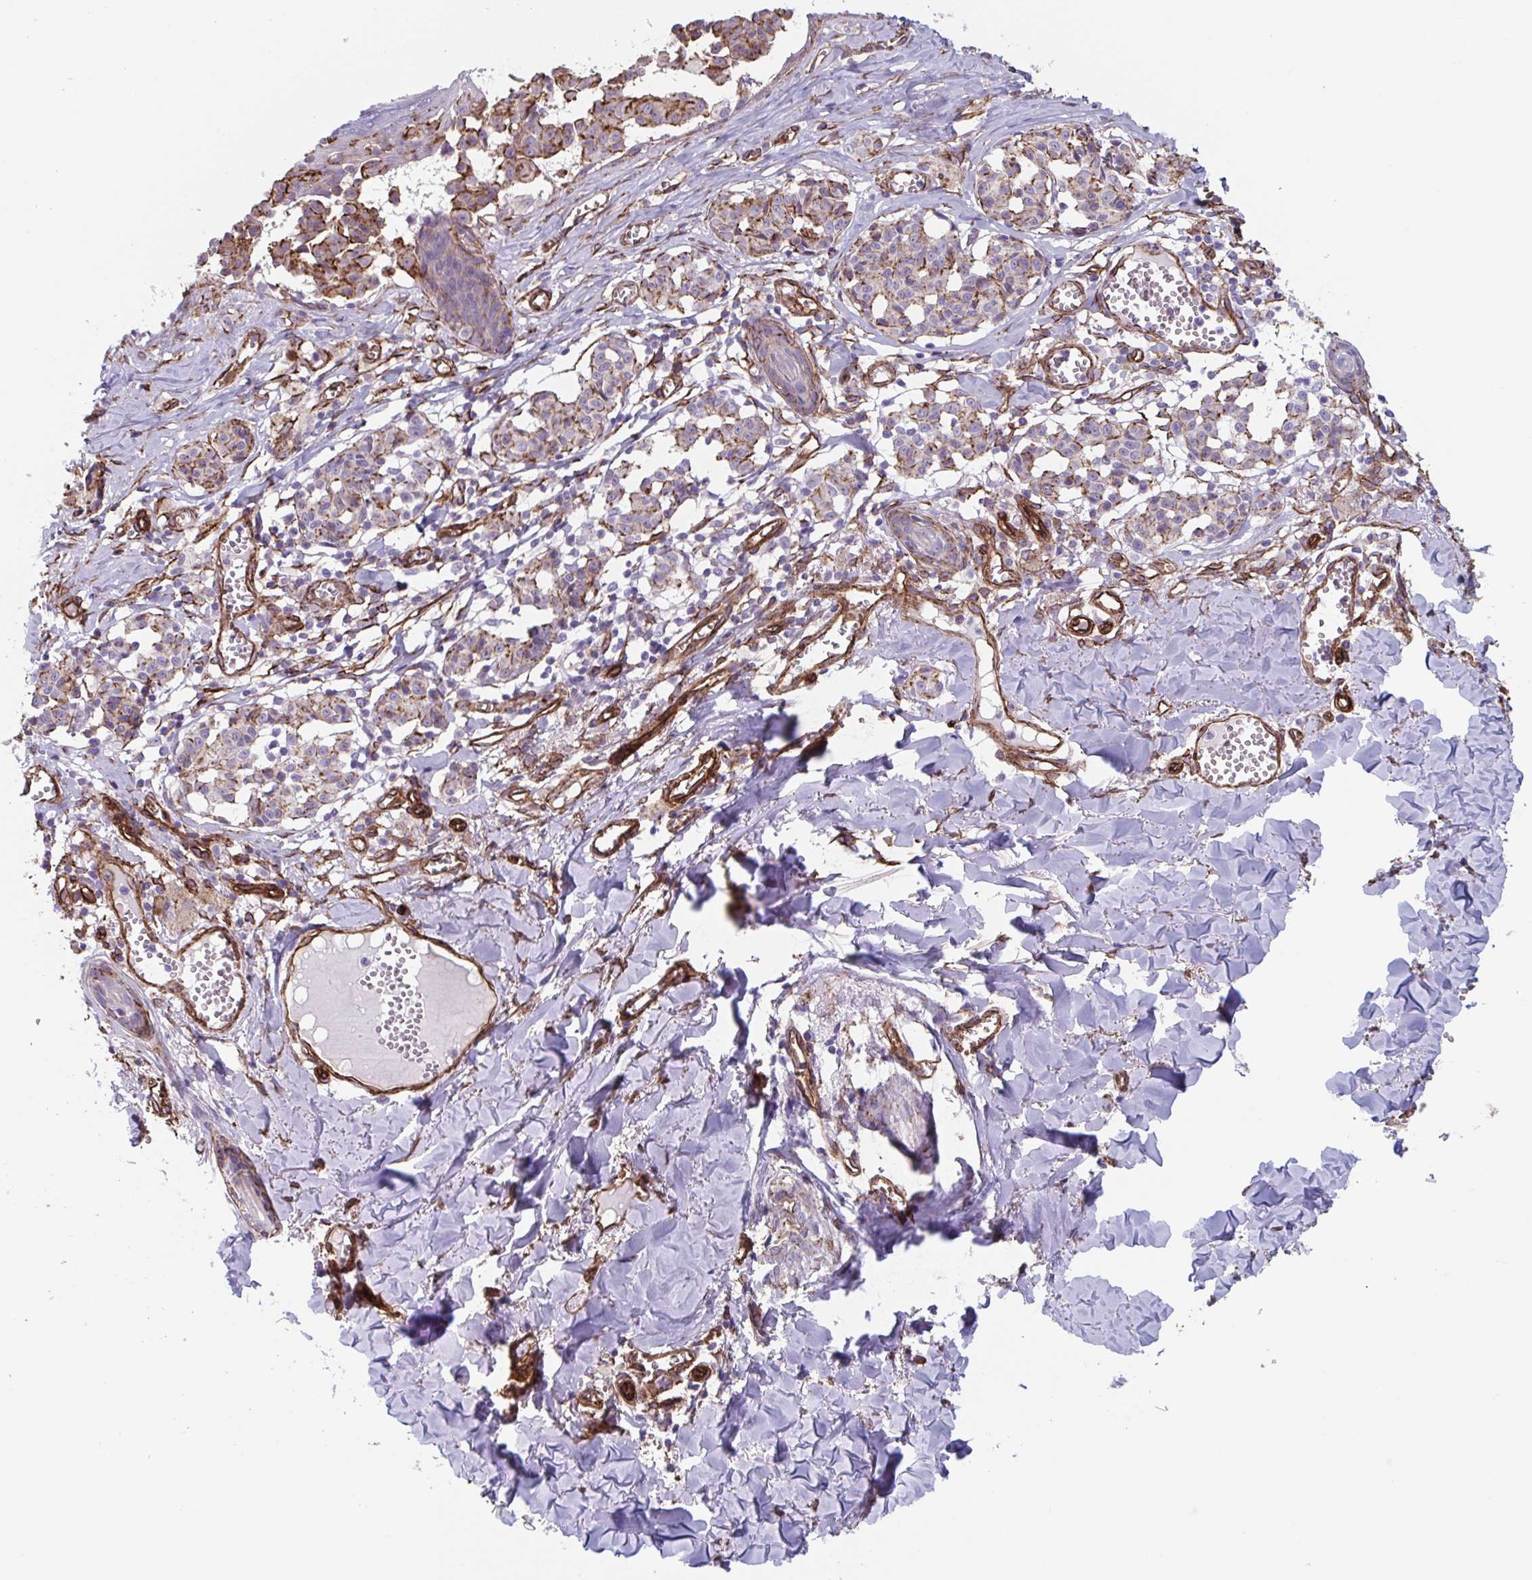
{"staining": {"intensity": "negative", "quantity": "none", "location": "none"}, "tissue": "melanoma", "cell_type": "Tumor cells", "image_type": "cancer", "snomed": [{"axis": "morphology", "description": "Malignant melanoma, NOS"}, {"axis": "topography", "description": "Skin"}], "caption": "The IHC micrograph has no significant positivity in tumor cells of malignant melanoma tissue. (DAB (3,3'-diaminobenzidine) IHC visualized using brightfield microscopy, high magnification).", "gene": "CITED4", "patient": {"sex": "female", "age": 43}}